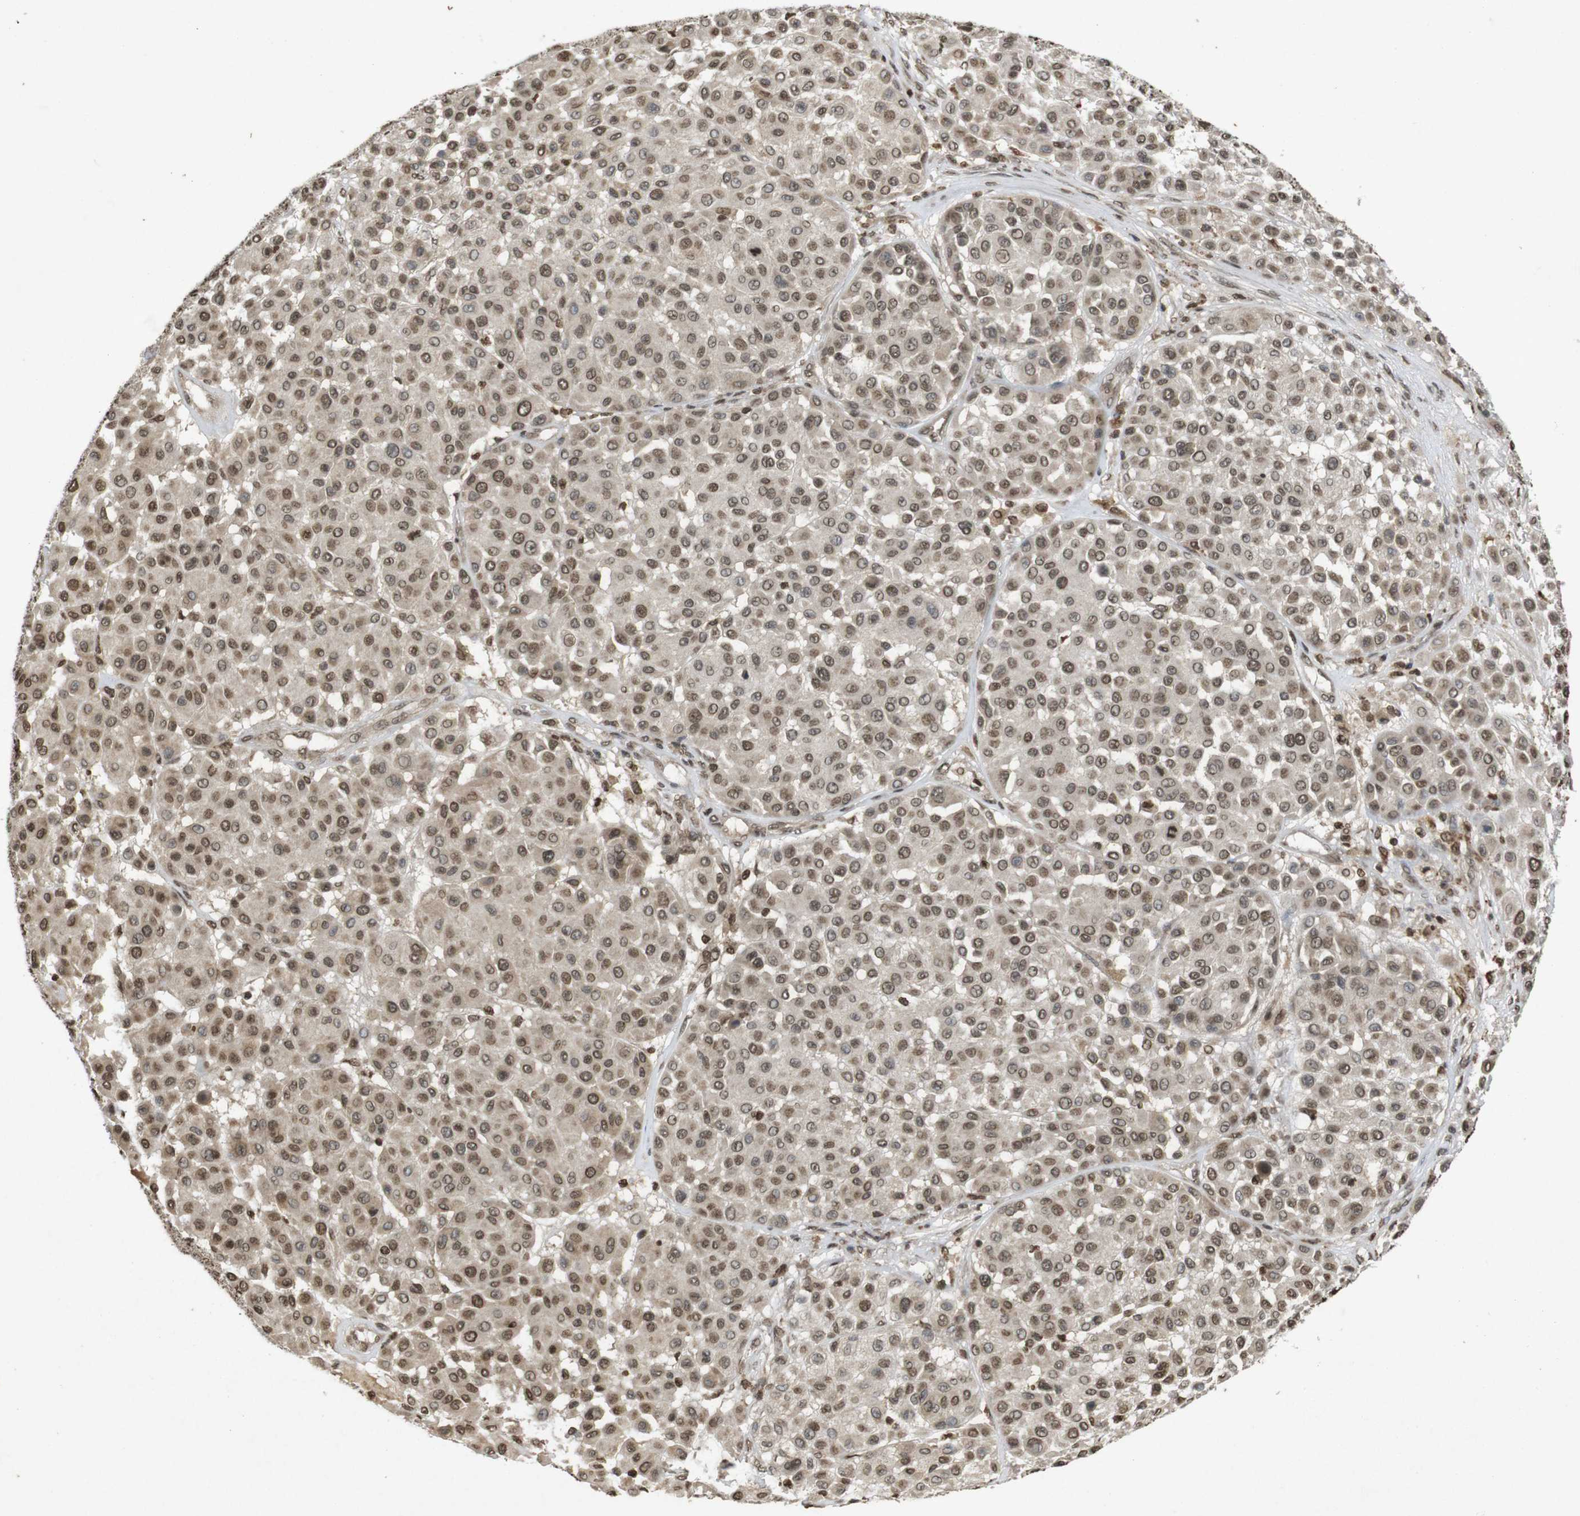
{"staining": {"intensity": "moderate", "quantity": ">75%", "location": "cytoplasmic/membranous,nuclear"}, "tissue": "melanoma", "cell_type": "Tumor cells", "image_type": "cancer", "snomed": [{"axis": "morphology", "description": "Malignant melanoma, Metastatic site"}, {"axis": "topography", "description": "Soft tissue"}], "caption": "Malignant melanoma (metastatic site) stained with a protein marker reveals moderate staining in tumor cells.", "gene": "ORC4", "patient": {"sex": "male", "age": 41}}